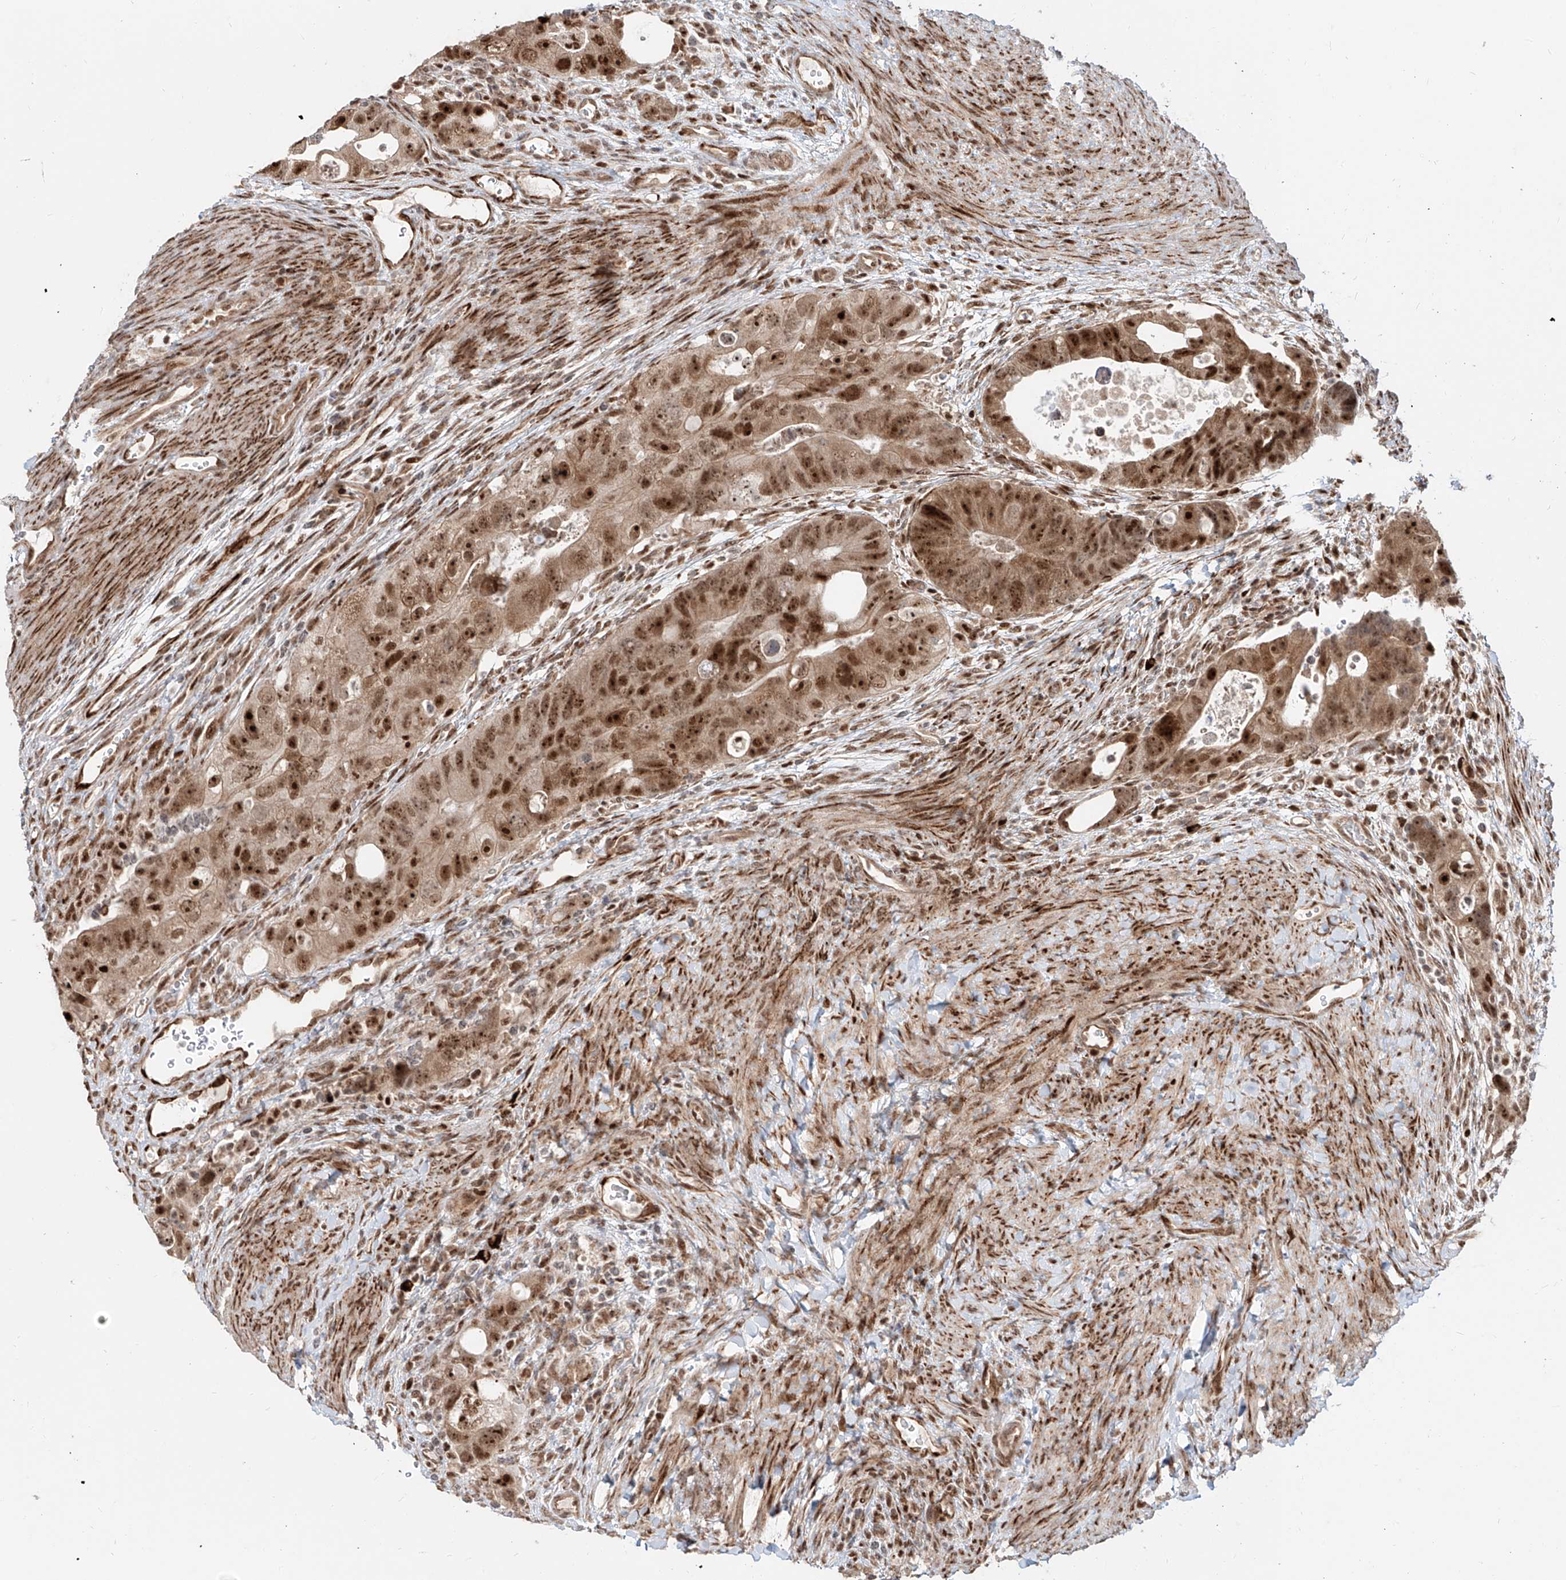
{"staining": {"intensity": "moderate", "quantity": ">75%", "location": "cytoplasmic/membranous,nuclear"}, "tissue": "colorectal cancer", "cell_type": "Tumor cells", "image_type": "cancer", "snomed": [{"axis": "morphology", "description": "Adenocarcinoma, NOS"}, {"axis": "topography", "description": "Rectum"}], "caption": "Approximately >75% of tumor cells in human colorectal cancer (adenocarcinoma) reveal moderate cytoplasmic/membranous and nuclear protein expression as visualized by brown immunohistochemical staining.", "gene": "ZNF710", "patient": {"sex": "male", "age": 59}}